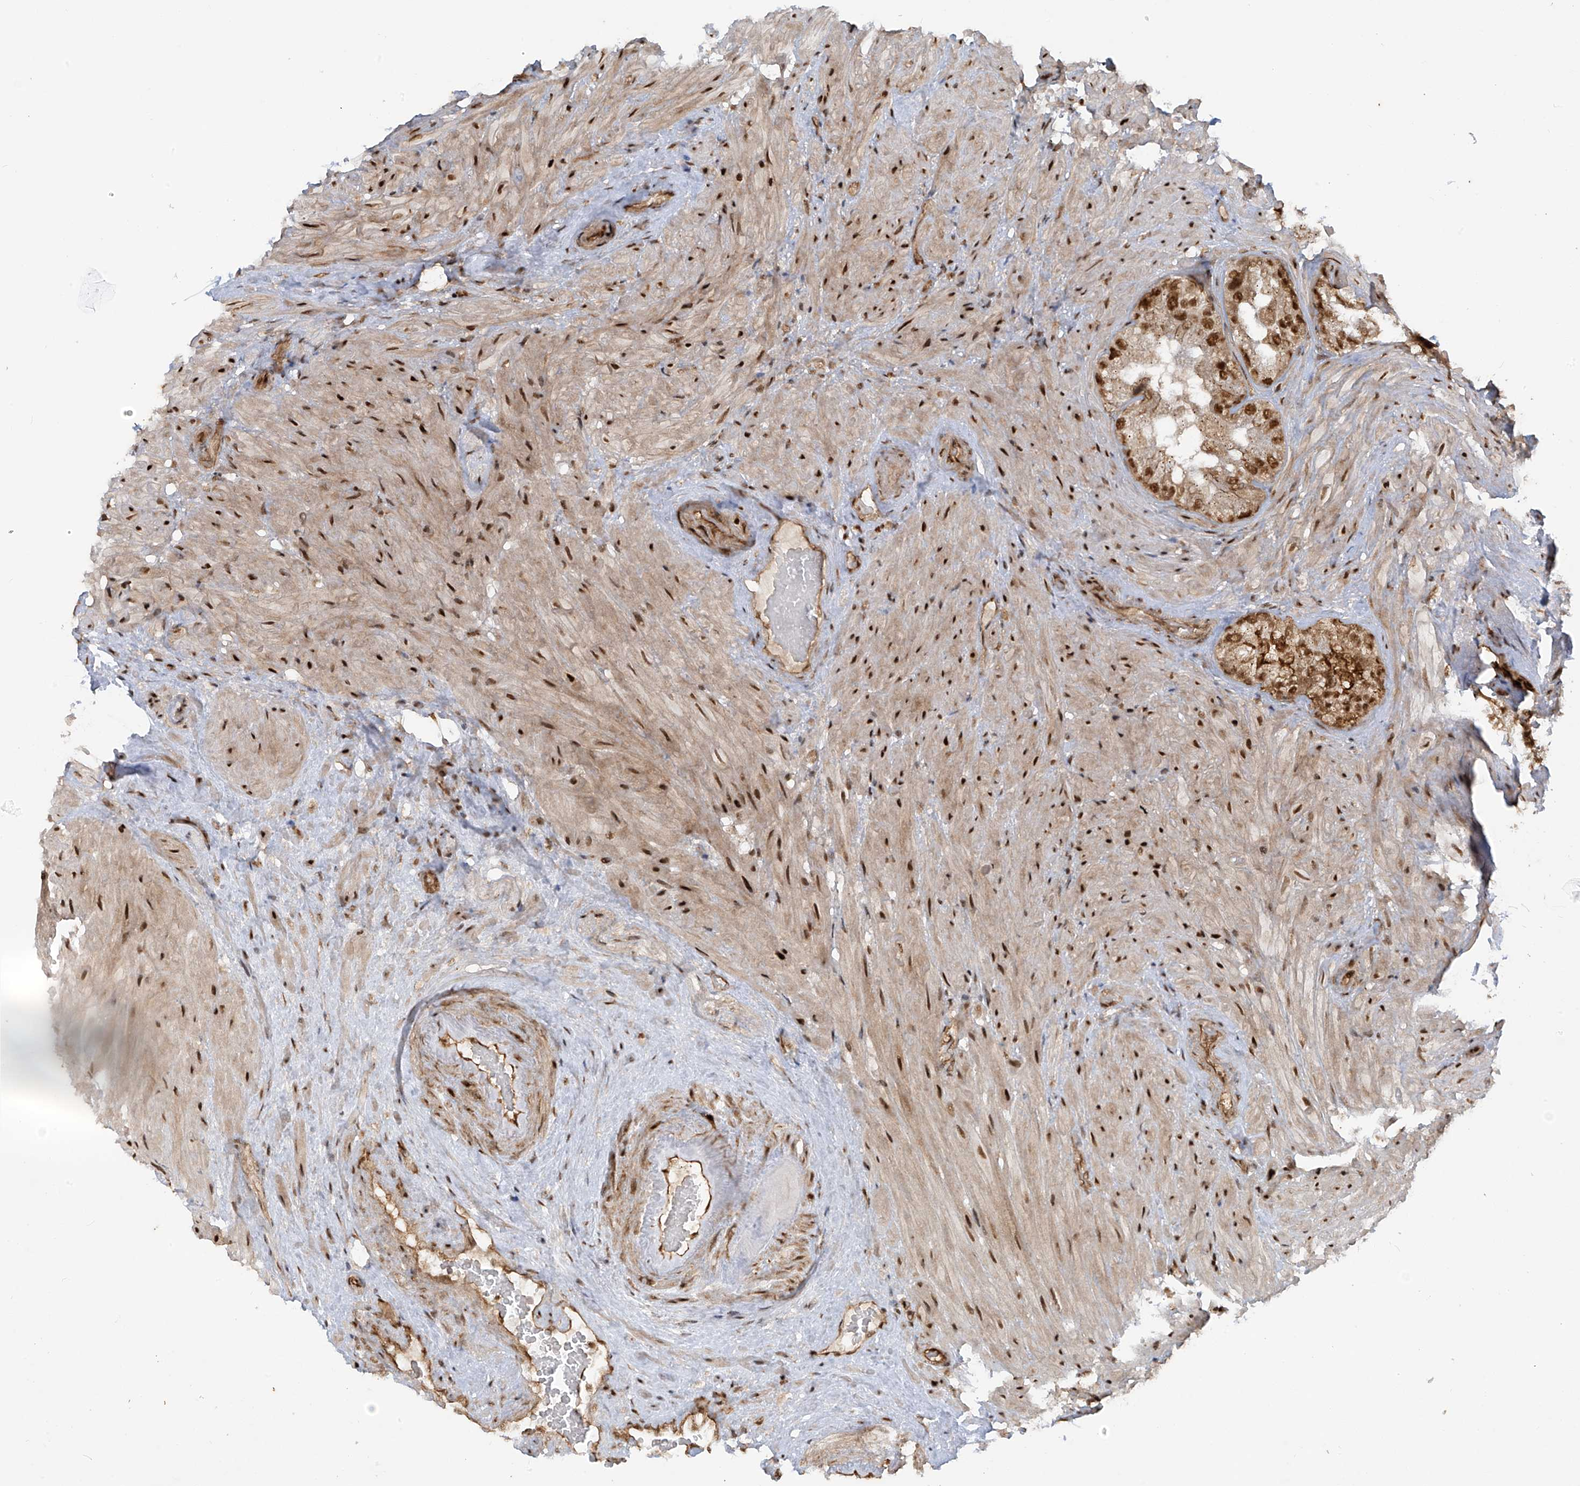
{"staining": {"intensity": "strong", "quantity": ">75%", "location": "nuclear"}, "tissue": "seminal vesicle", "cell_type": "Glandular cells", "image_type": "normal", "snomed": [{"axis": "morphology", "description": "Normal tissue, NOS"}, {"axis": "topography", "description": "Seminal veicle"}, {"axis": "topography", "description": "Peripheral nerve tissue"}], "caption": "Immunohistochemical staining of unremarkable seminal vesicle displays >75% levels of strong nuclear protein expression in approximately >75% of glandular cells. (IHC, brightfield microscopy, high magnification).", "gene": "ARHGEF3", "patient": {"sex": "male", "age": 63}}